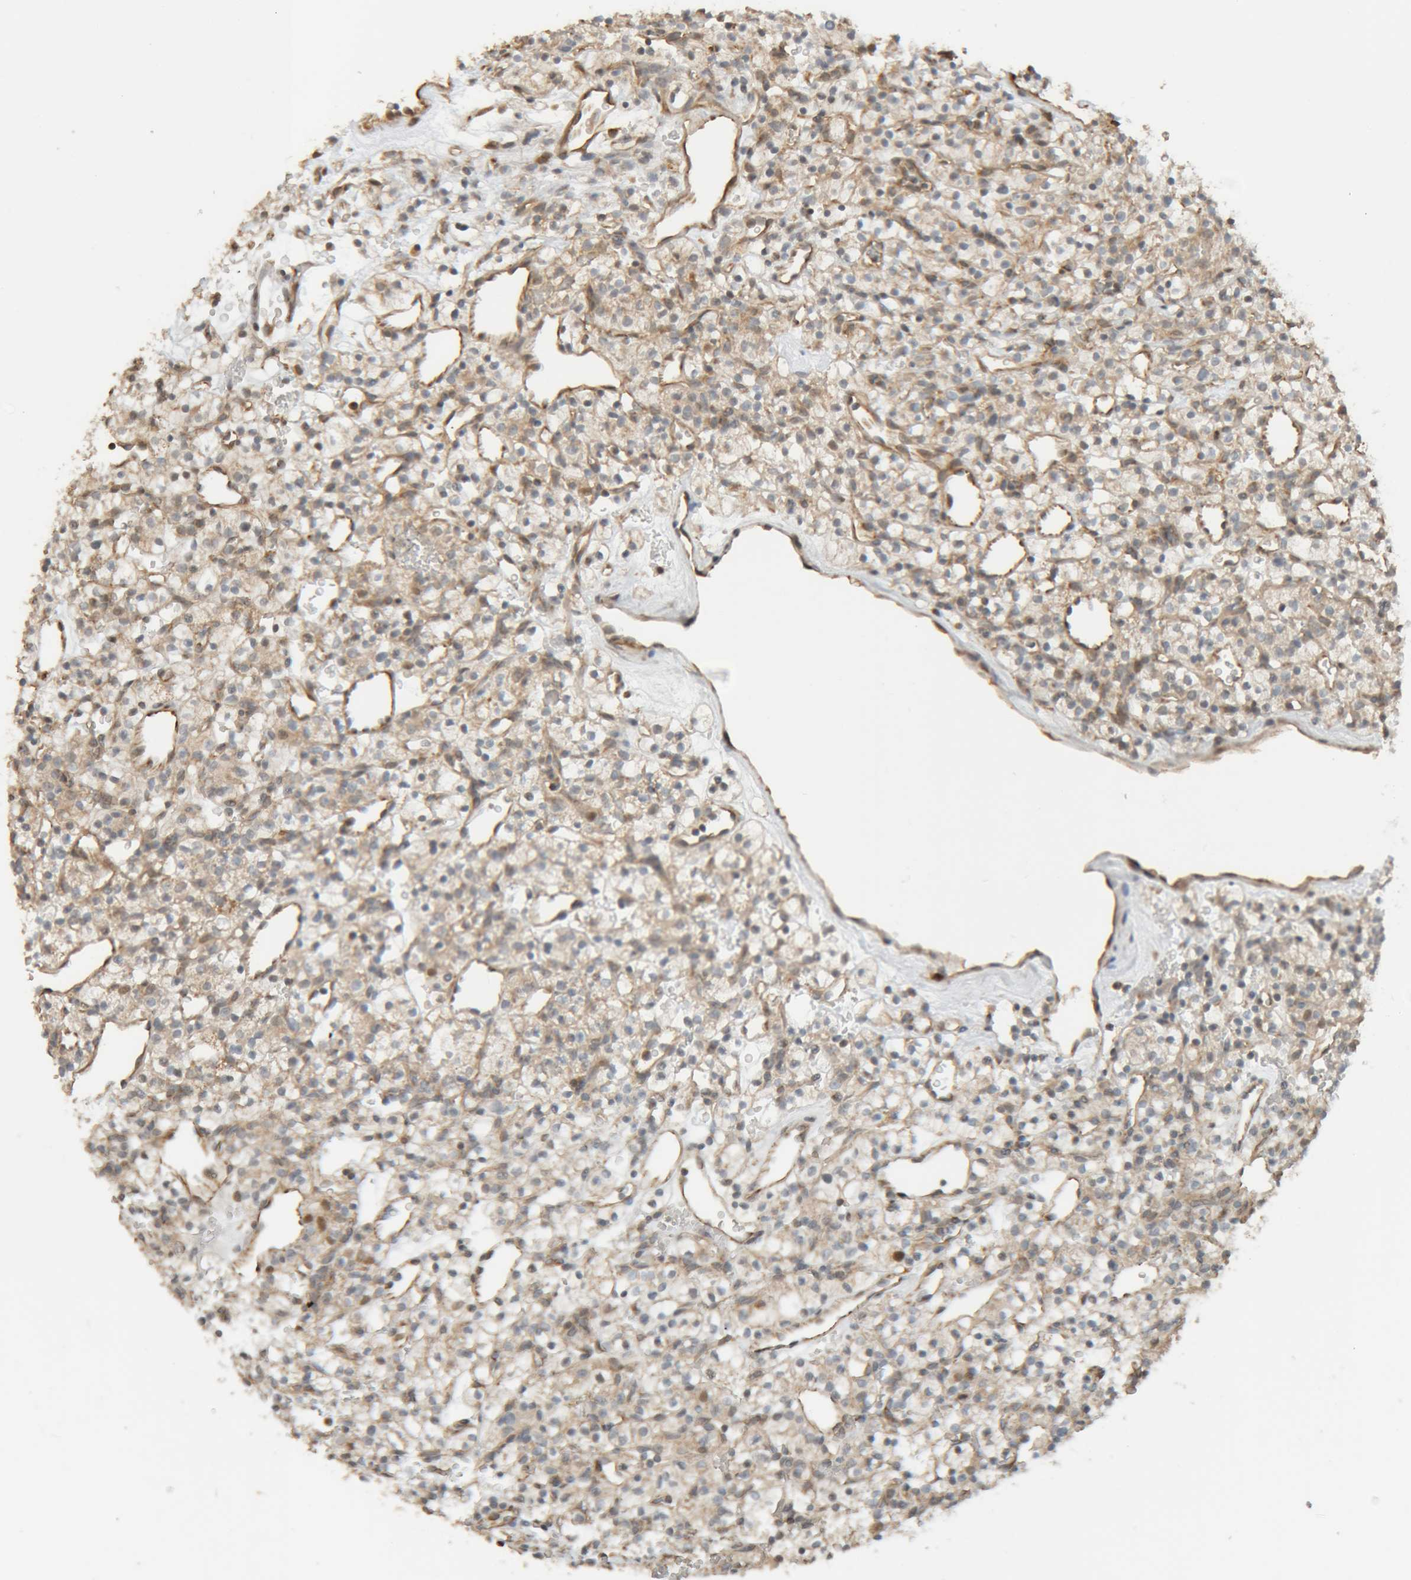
{"staining": {"intensity": "weak", "quantity": "<25%", "location": "cytoplasmic/membranous"}, "tissue": "renal cancer", "cell_type": "Tumor cells", "image_type": "cancer", "snomed": [{"axis": "morphology", "description": "Adenocarcinoma, NOS"}, {"axis": "topography", "description": "Kidney"}], "caption": "The photomicrograph displays no significant positivity in tumor cells of renal adenocarcinoma.", "gene": "GINS4", "patient": {"sex": "female", "age": 57}}